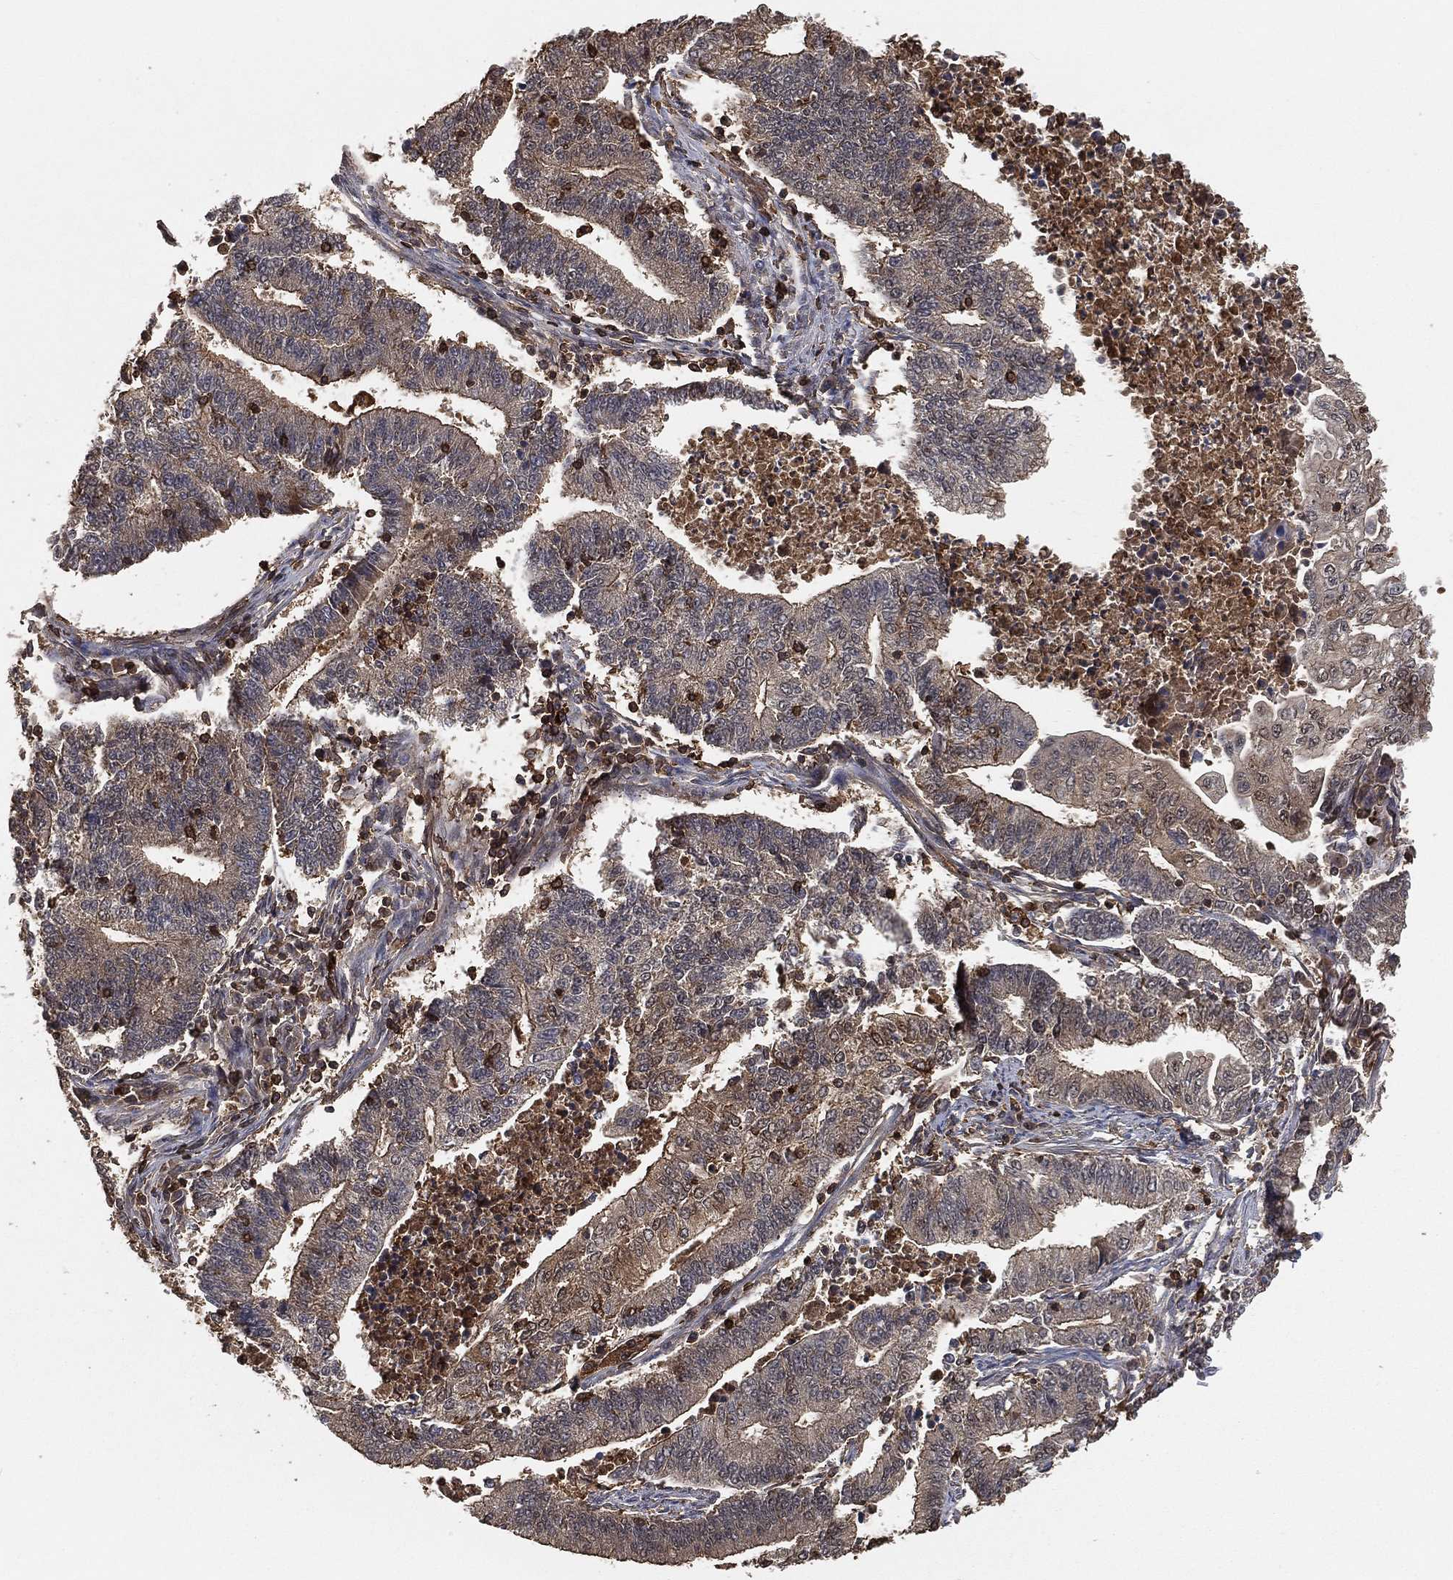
{"staining": {"intensity": "weak", "quantity": ">75%", "location": "cytoplasmic/membranous"}, "tissue": "endometrial cancer", "cell_type": "Tumor cells", "image_type": "cancer", "snomed": [{"axis": "morphology", "description": "Adenocarcinoma, NOS"}, {"axis": "topography", "description": "Uterus"}, {"axis": "topography", "description": "Endometrium"}], "caption": "Endometrial adenocarcinoma stained with a protein marker shows weak staining in tumor cells.", "gene": "CRYL1", "patient": {"sex": "female", "age": 54}}